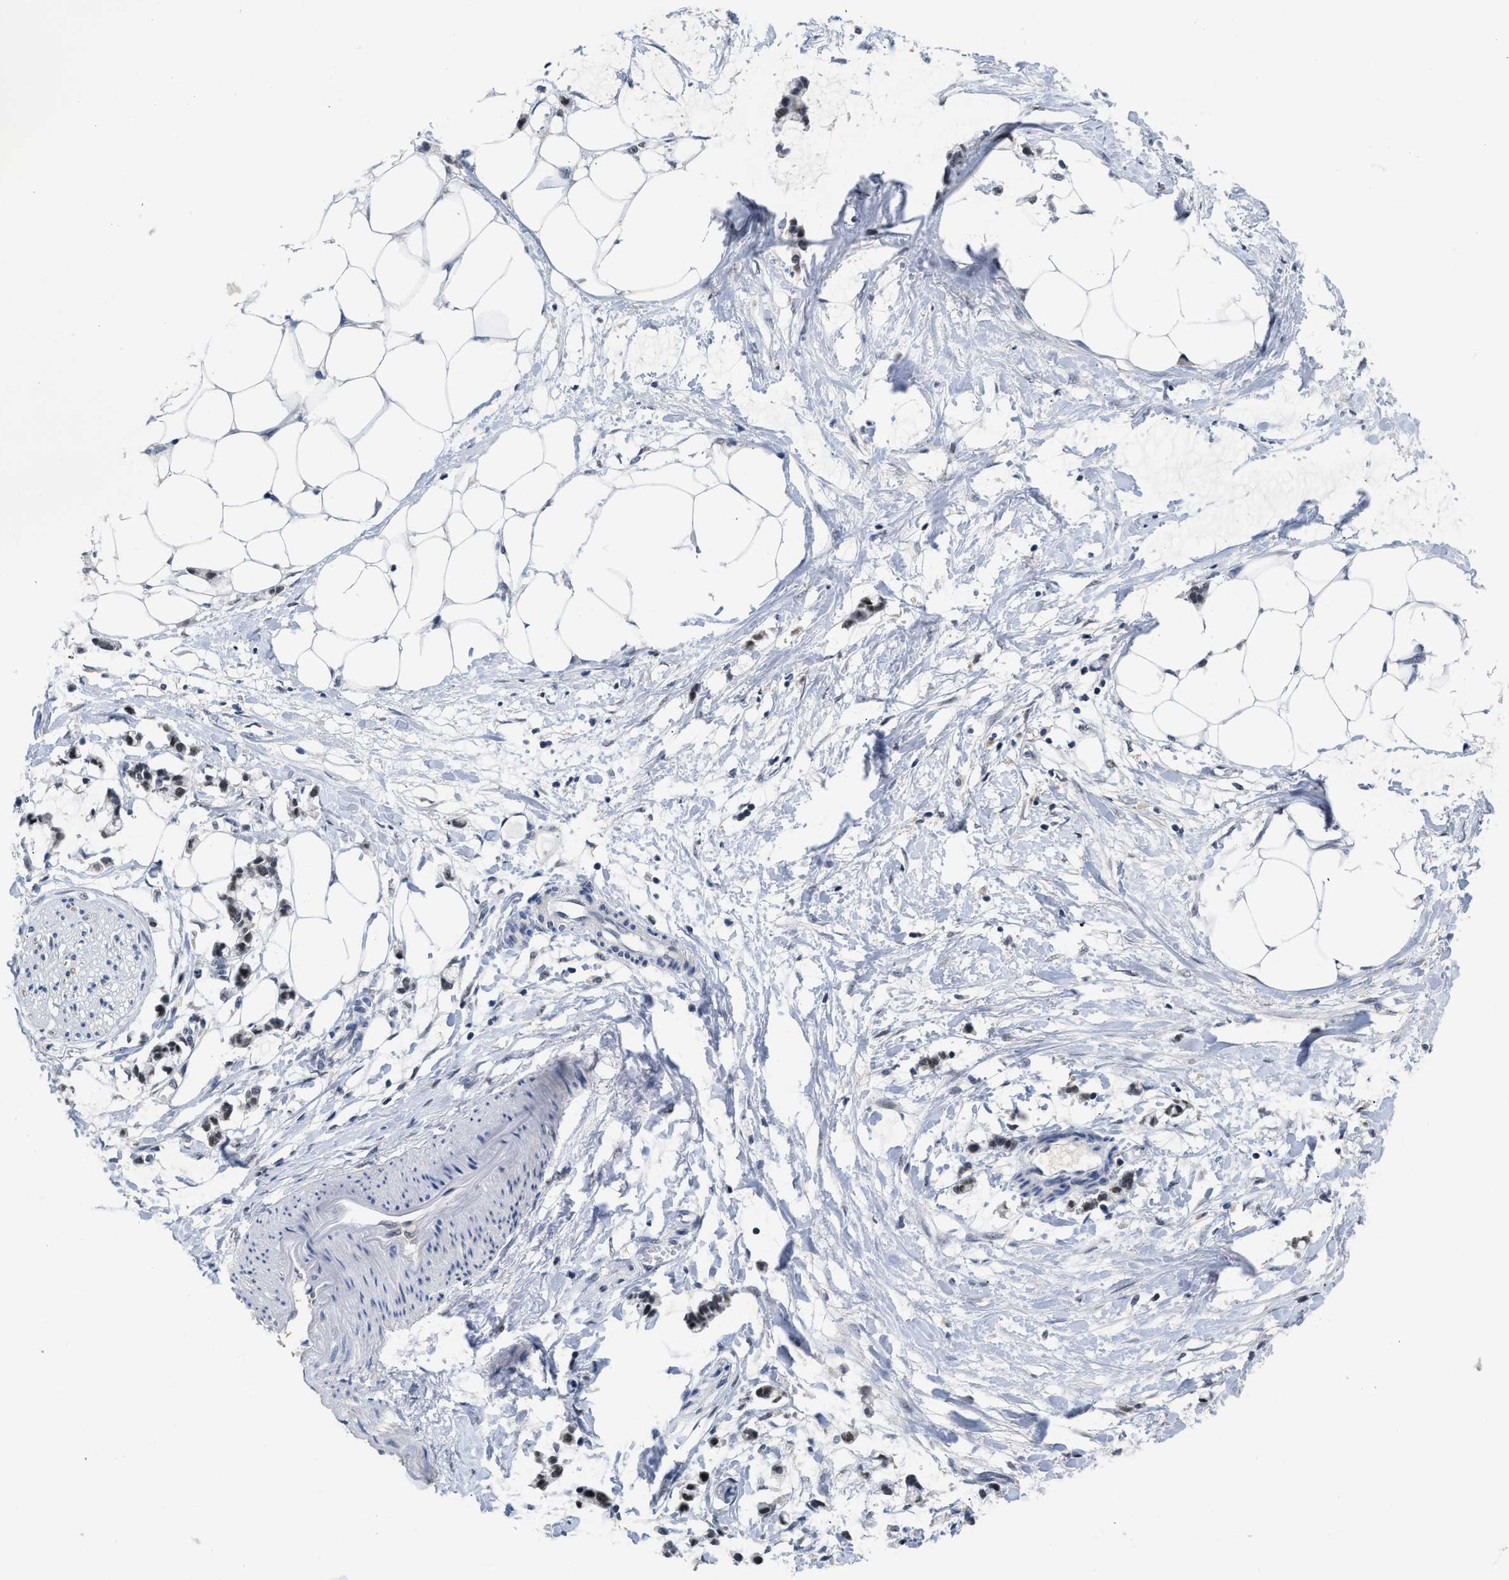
{"staining": {"intensity": "weak", "quantity": ">75%", "location": "nuclear"}, "tissue": "adipose tissue", "cell_type": "Adipocytes", "image_type": "normal", "snomed": [{"axis": "morphology", "description": "Normal tissue, NOS"}, {"axis": "morphology", "description": "Adenocarcinoma, NOS"}, {"axis": "topography", "description": "Colon"}, {"axis": "topography", "description": "Peripheral nerve tissue"}], "caption": "This is a histology image of IHC staining of normal adipose tissue, which shows weak expression in the nuclear of adipocytes.", "gene": "GGNBP2", "patient": {"sex": "male", "age": 14}}